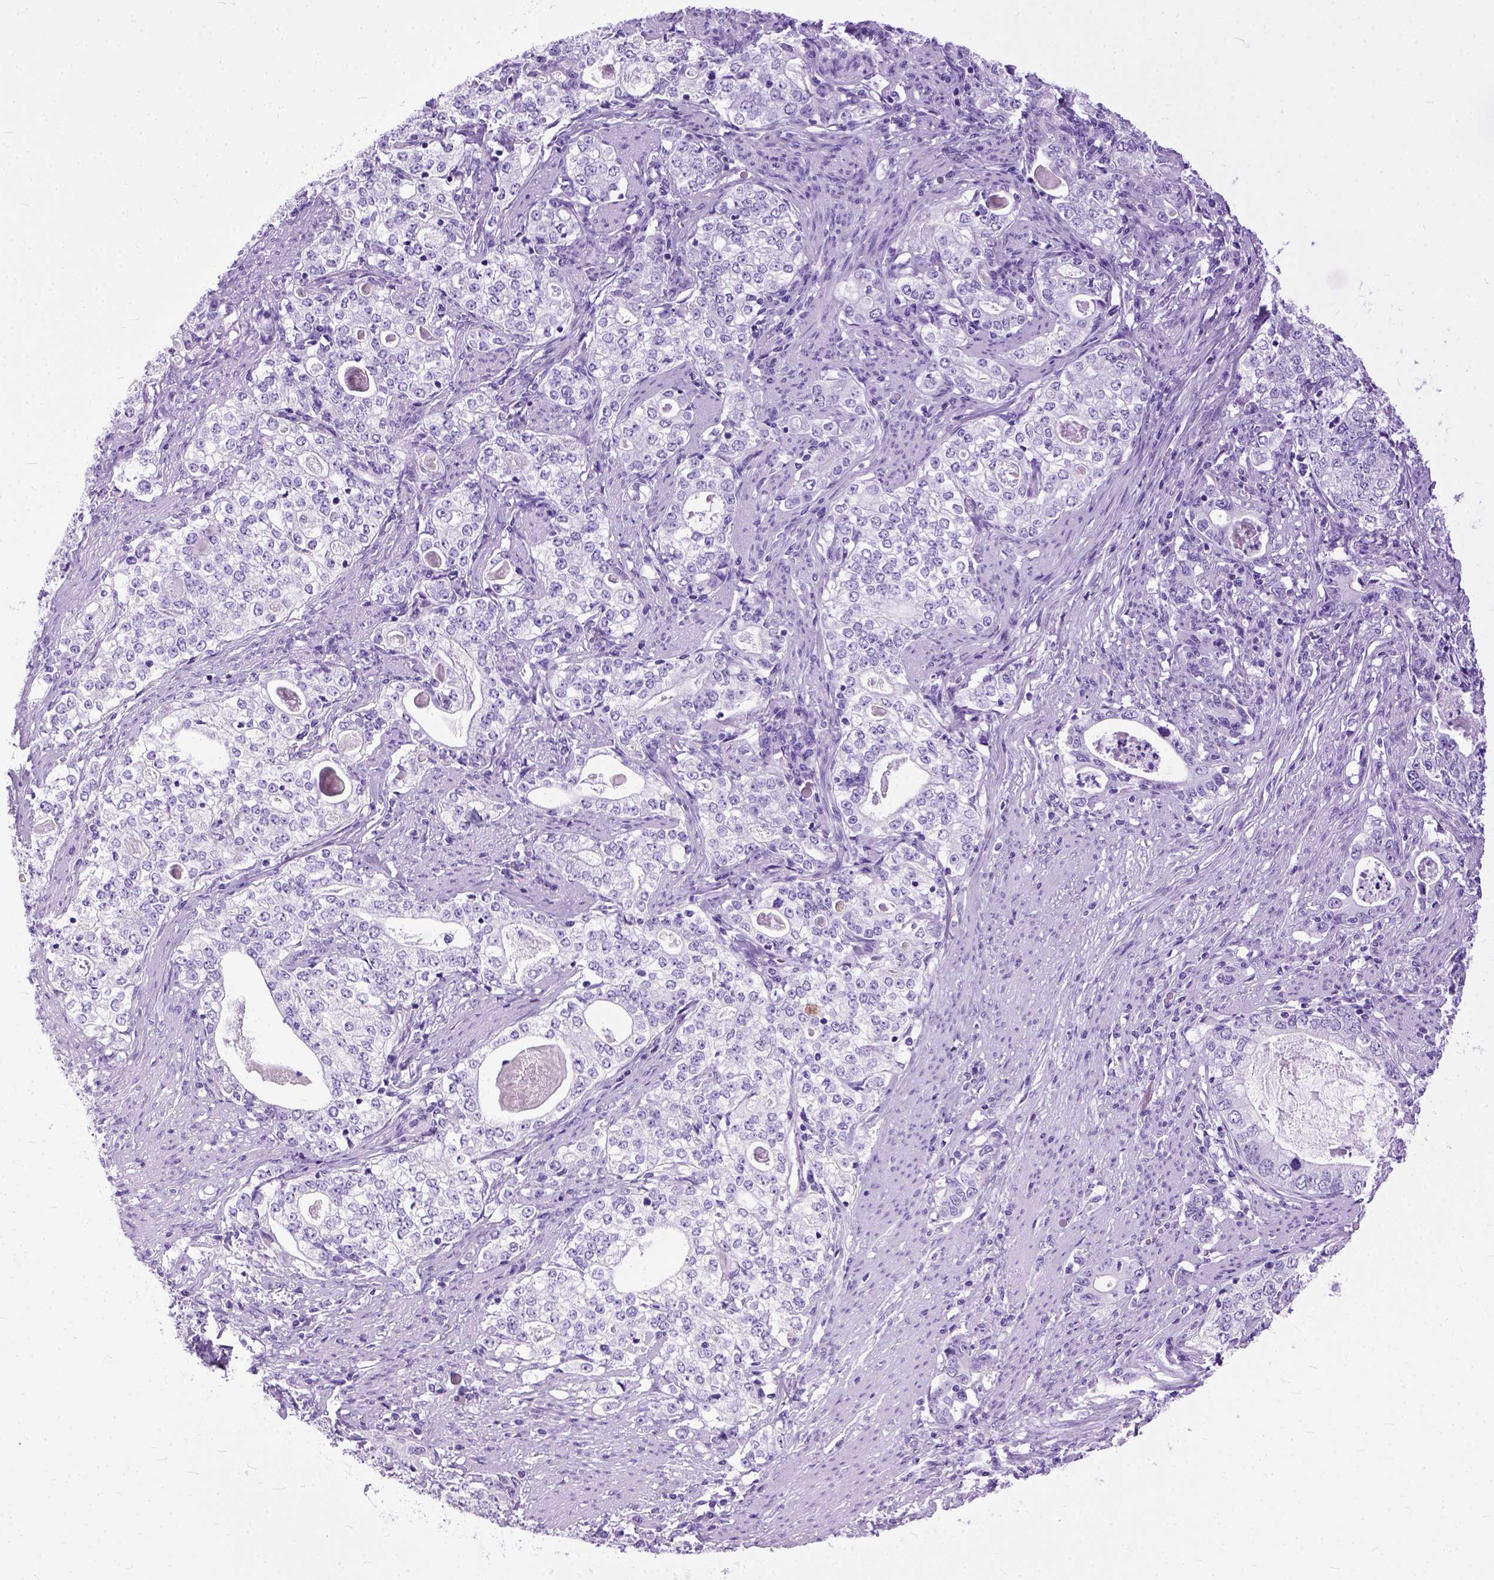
{"staining": {"intensity": "negative", "quantity": "none", "location": "none"}, "tissue": "stomach cancer", "cell_type": "Tumor cells", "image_type": "cancer", "snomed": [{"axis": "morphology", "description": "Adenocarcinoma, NOS"}, {"axis": "topography", "description": "Stomach, lower"}], "caption": "Stomach adenocarcinoma stained for a protein using immunohistochemistry (IHC) exhibits no expression tumor cells.", "gene": "GNGT1", "patient": {"sex": "female", "age": 72}}